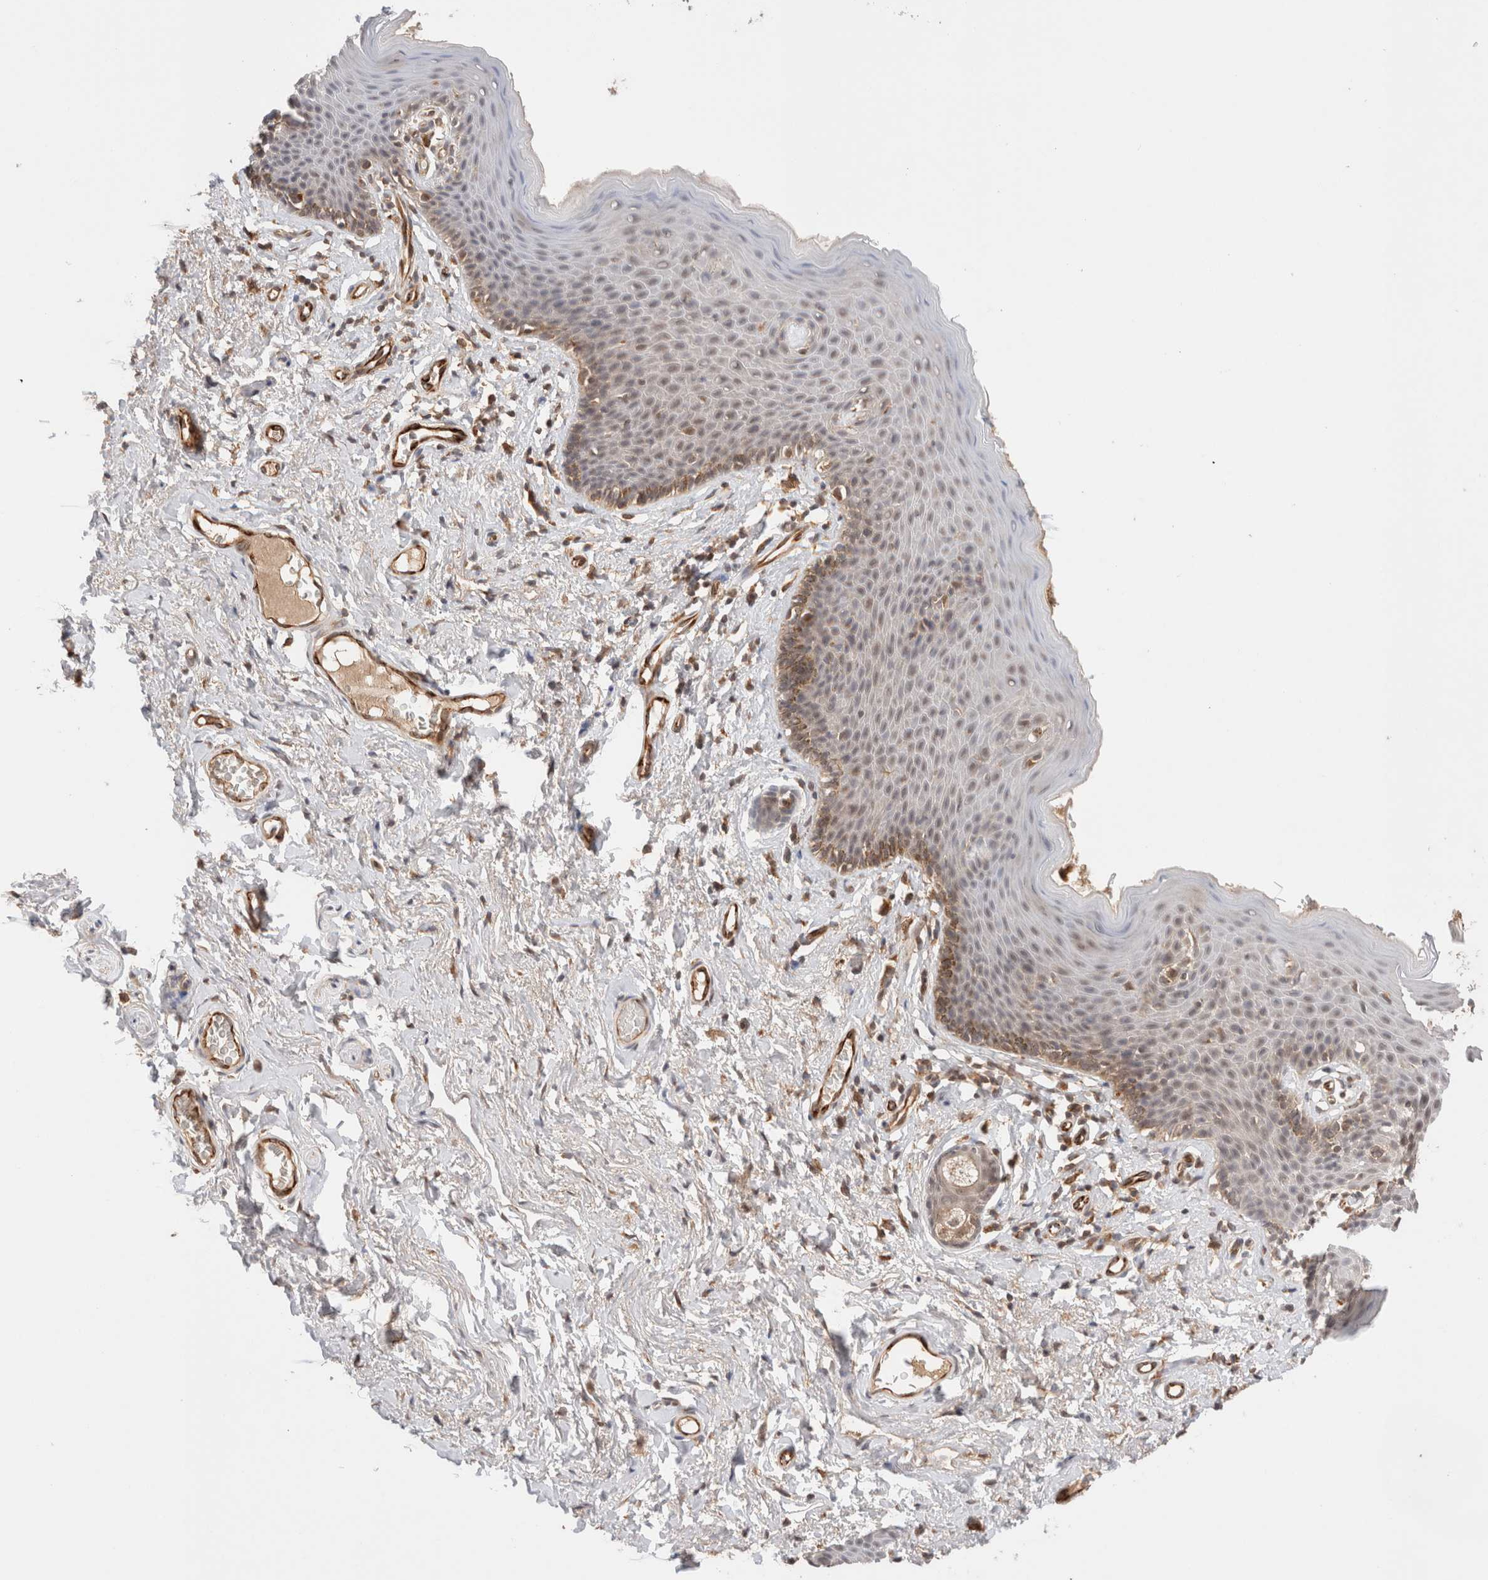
{"staining": {"intensity": "weak", "quantity": ">75%", "location": "cytoplasmic/membranous,nuclear"}, "tissue": "skin", "cell_type": "Epidermal cells", "image_type": "normal", "snomed": [{"axis": "morphology", "description": "Normal tissue, NOS"}, {"axis": "topography", "description": "Vulva"}], "caption": "Protein positivity by IHC reveals weak cytoplasmic/membranous,nuclear staining in approximately >75% of epidermal cells in benign skin.", "gene": "SIKE1", "patient": {"sex": "female", "age": 66}}